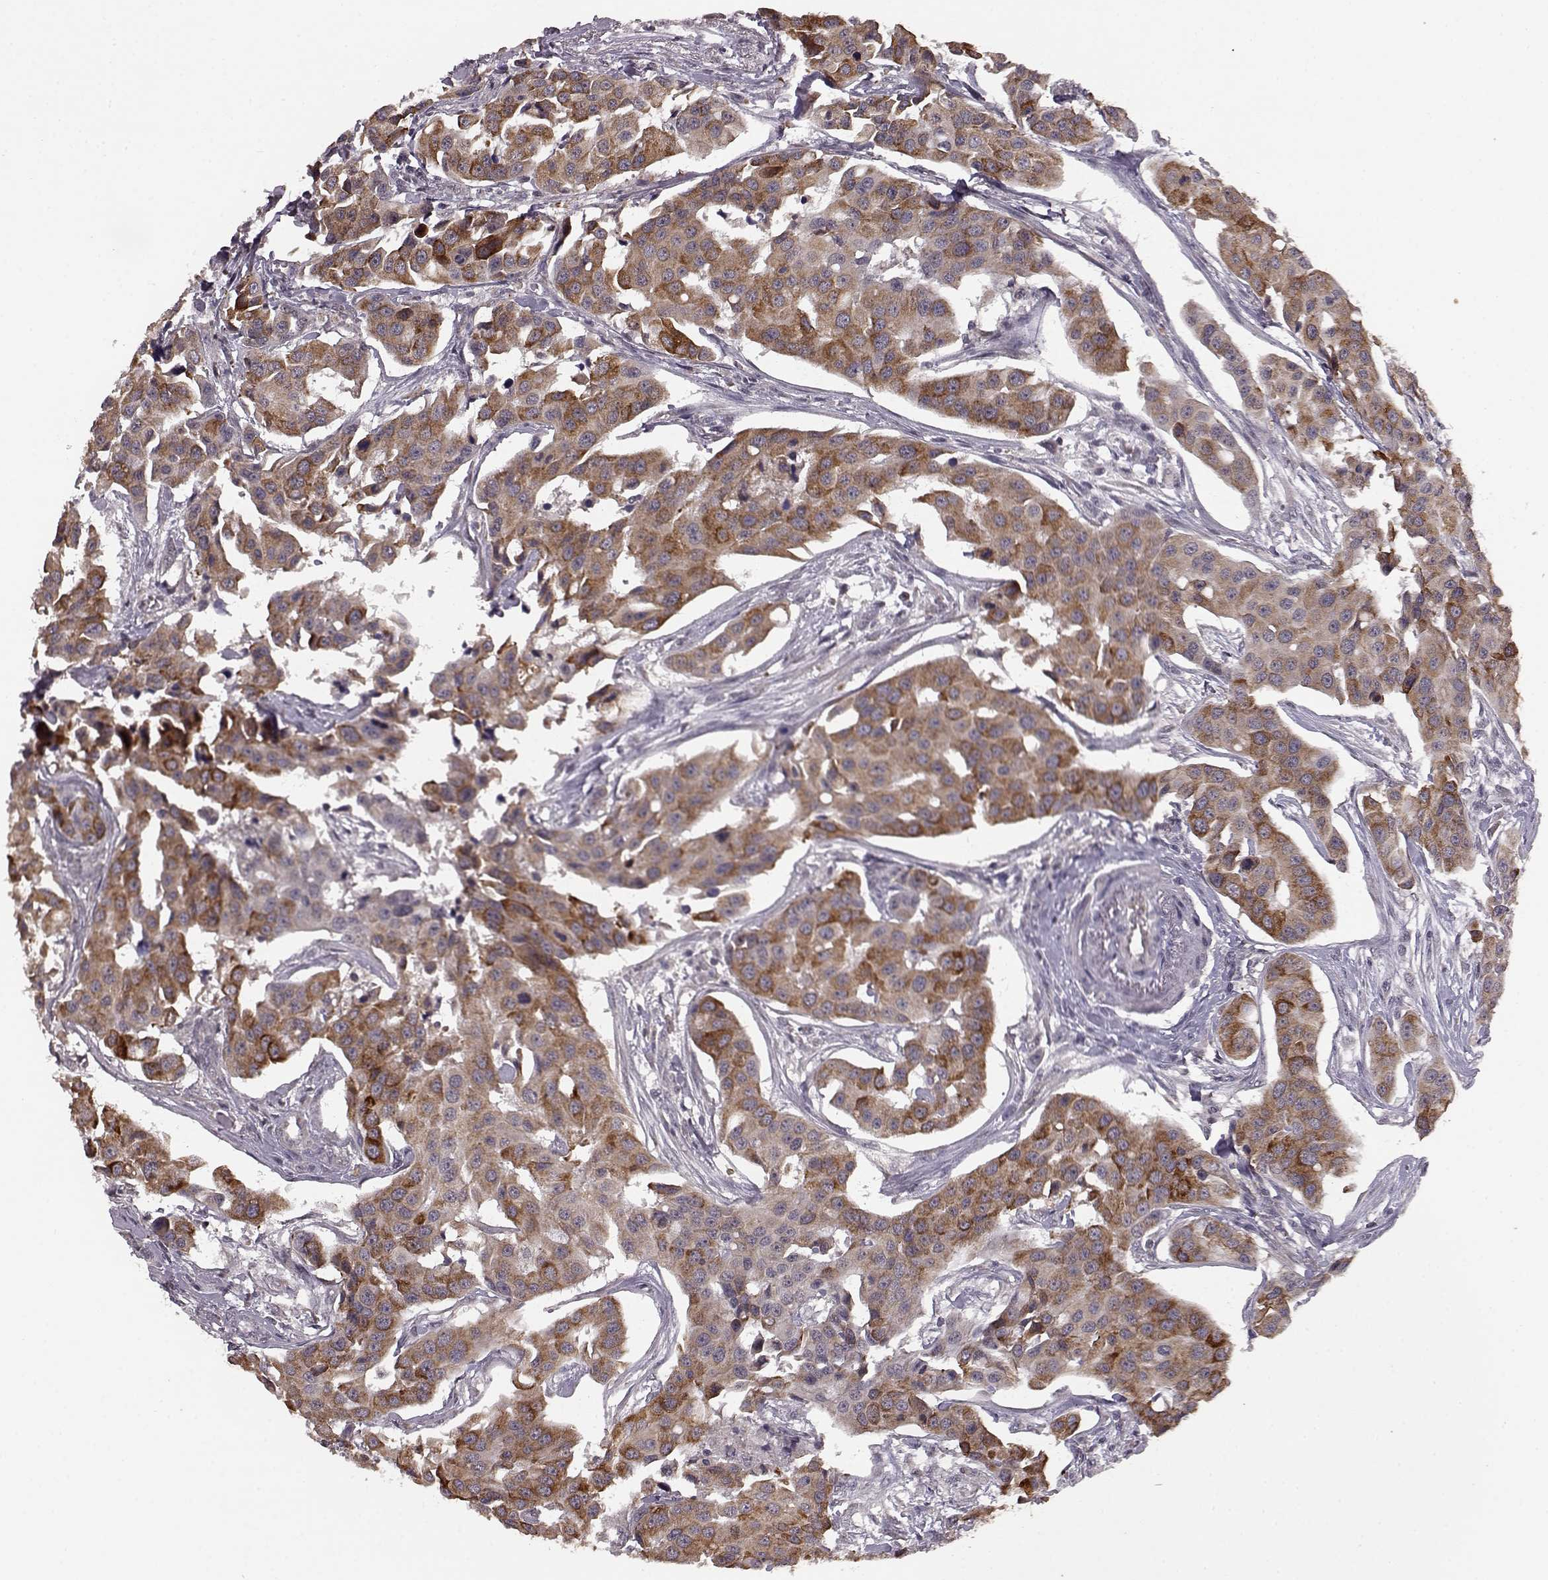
{"staining": {"intensity": "moderate", "quantity": ">75%", "location": "cytoplasmic/membranous"}, "tissue": "head and neck cancer", "cell_type": "Tumor cells", "image_type": "cancer", "snomed": [{"axis": "morphology", "description": "Adenocarcinoma, NOS"}, {"axis": "topography", "description": "Head-Neck"}], "caption": "Adenocarcinoma (head and neck) stained with IHC exhibits moderate cytoplasmic/membranous staining in about >75% of tumor cells.", "gene": "ELOVL5", "patient": {"sex": "male", "age": 76}}